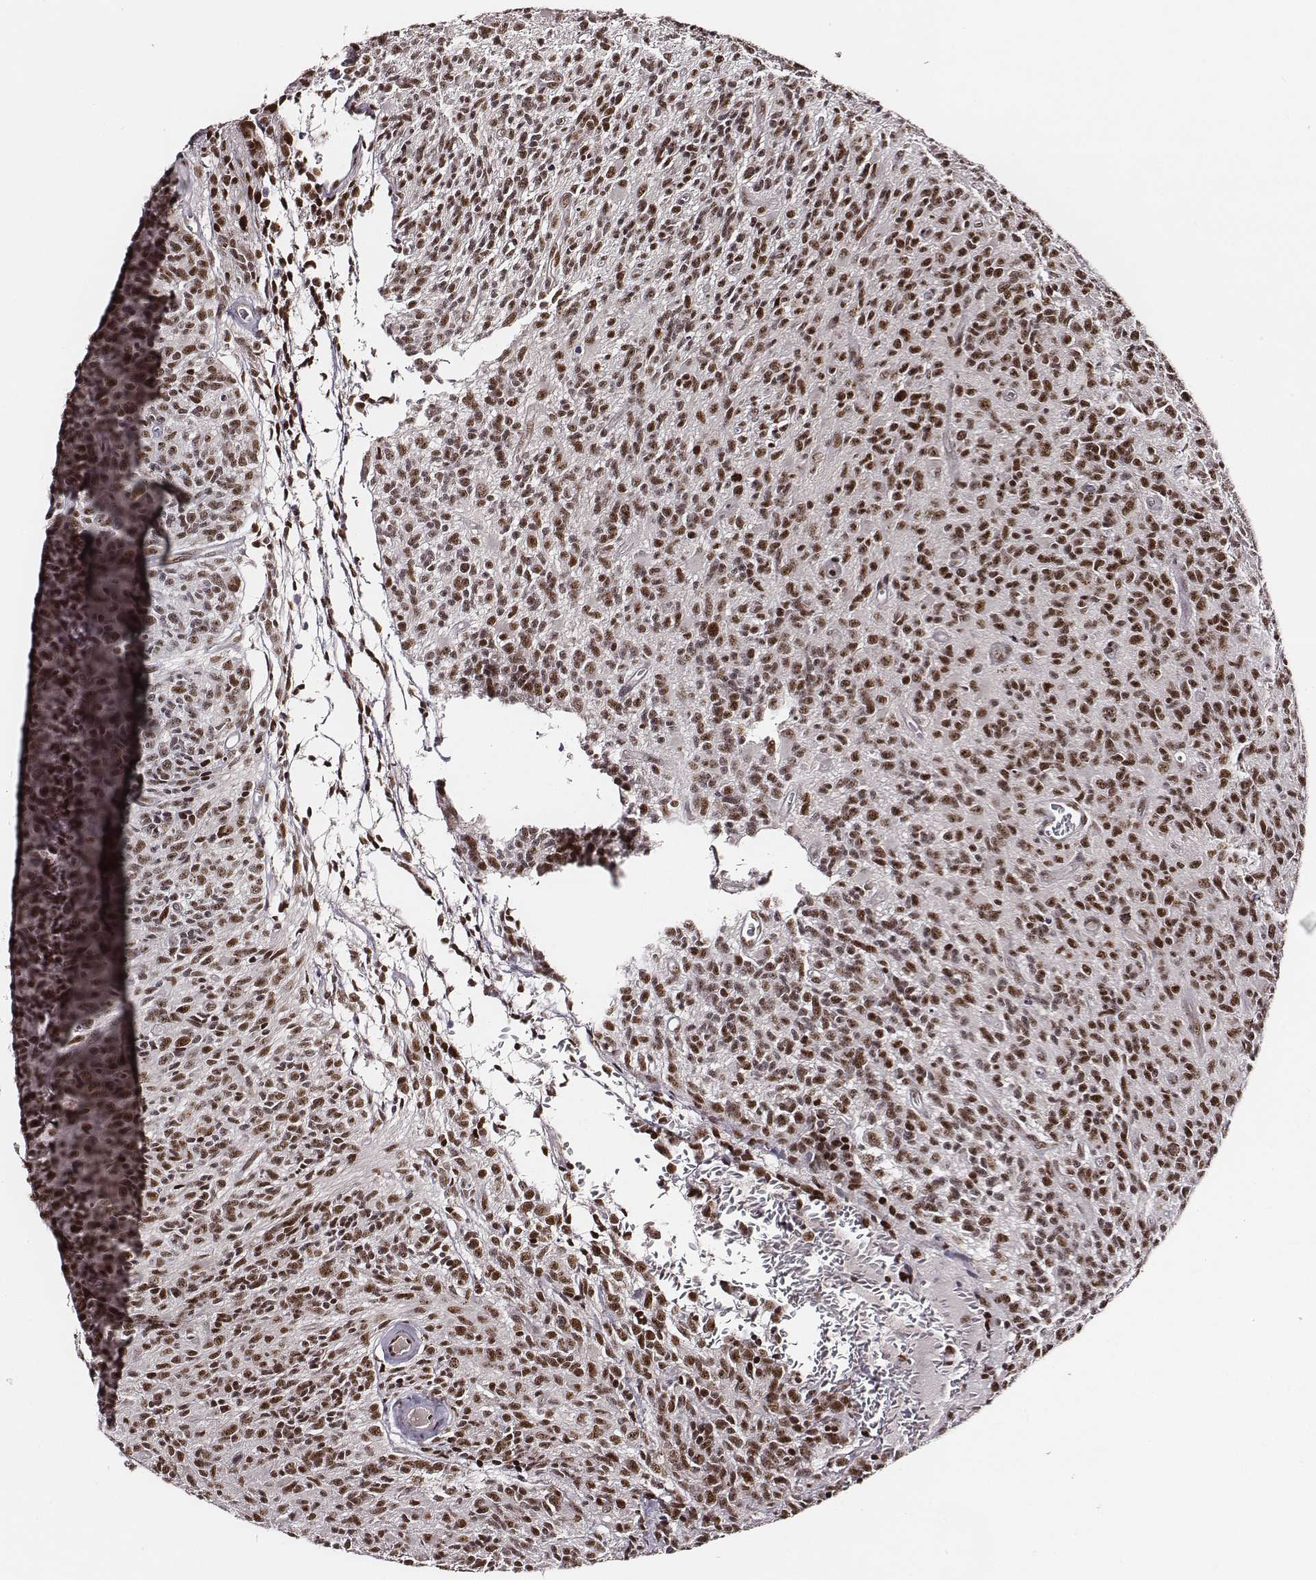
{"staining": {"intensity": "strong", "quantity": ">75%", "location": "nuclear"}, "tissue": "glioma", "cell_type": "Tumor cells", "image_type": "cancer", "snomed": [{"axis": "morphology", "description": "Glioma, malignant, High grade"}, {"axis": "topography", "description": "Brain"}], "caption": "Immunohistochemistry micrograph of neoplastic tissue: high-grade glioma (malignant) stained using IHC shows high levels of strong protein expression localized specifically in the nuclear of tumor cells, appearing as a nuclear brown color.", "gene": "PPARA", "patient": {"sex": "male", "age": 76}}